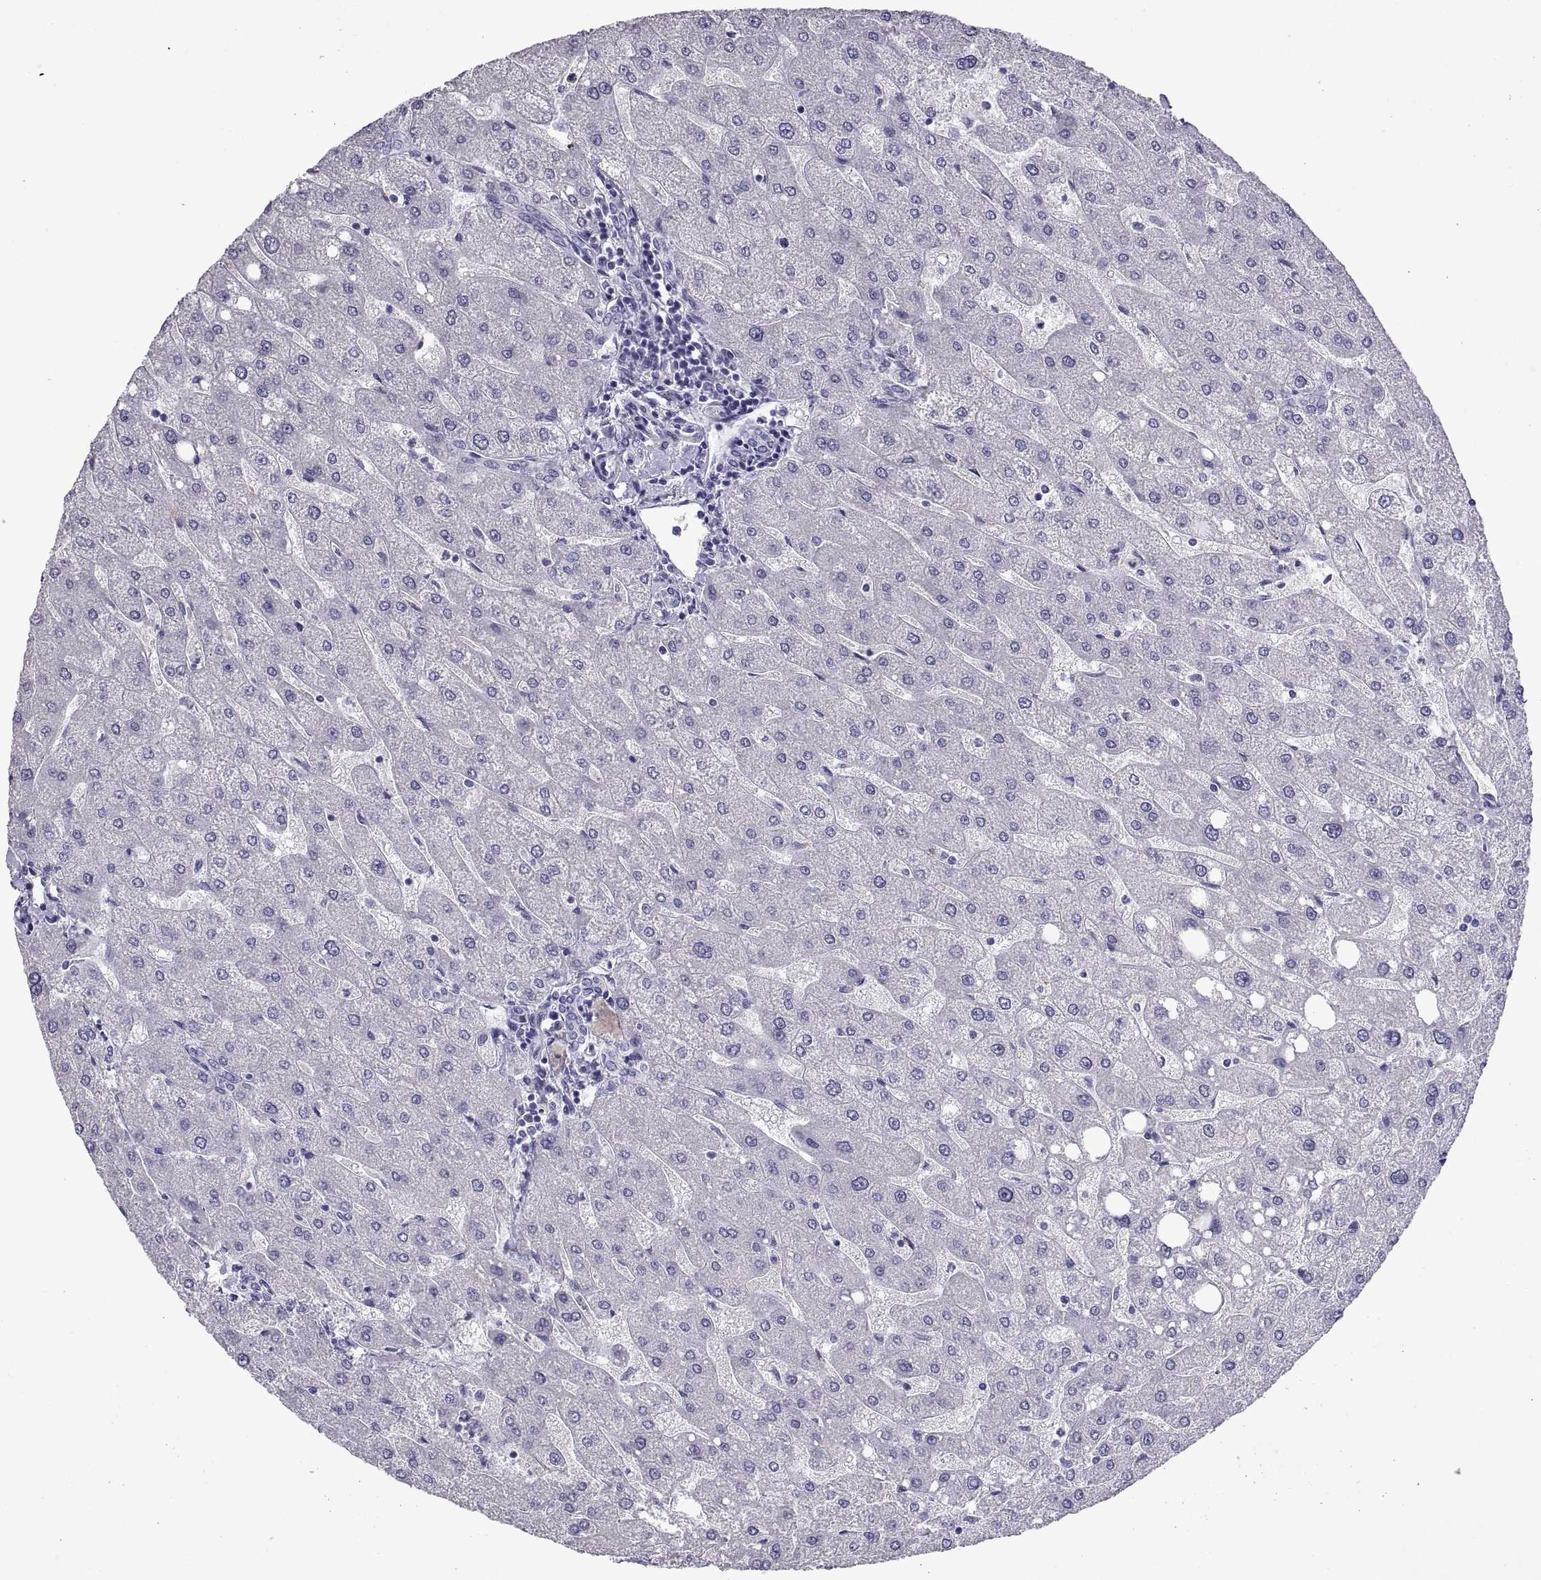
{"staining": {"intensity": "negative", "quantity": "none", "location": "none"}, "tissue": "liver", "cell_type": "Cholangiocytes", "image_type": "normal", "snomed": [{"axis": "morphology", "description": "Normal tissue, NOS"}, {"axis": "topography", "description": "Liver"}], "caption": "Immunohistochemistry (IHC) micrograph of unremarkable liver stained for a protein (brown), which shows no expression in cholangiocytes. Nuclei are stained in blue.", "gene": "RGS20", "patient": {"sex": "male", "age": 67}}